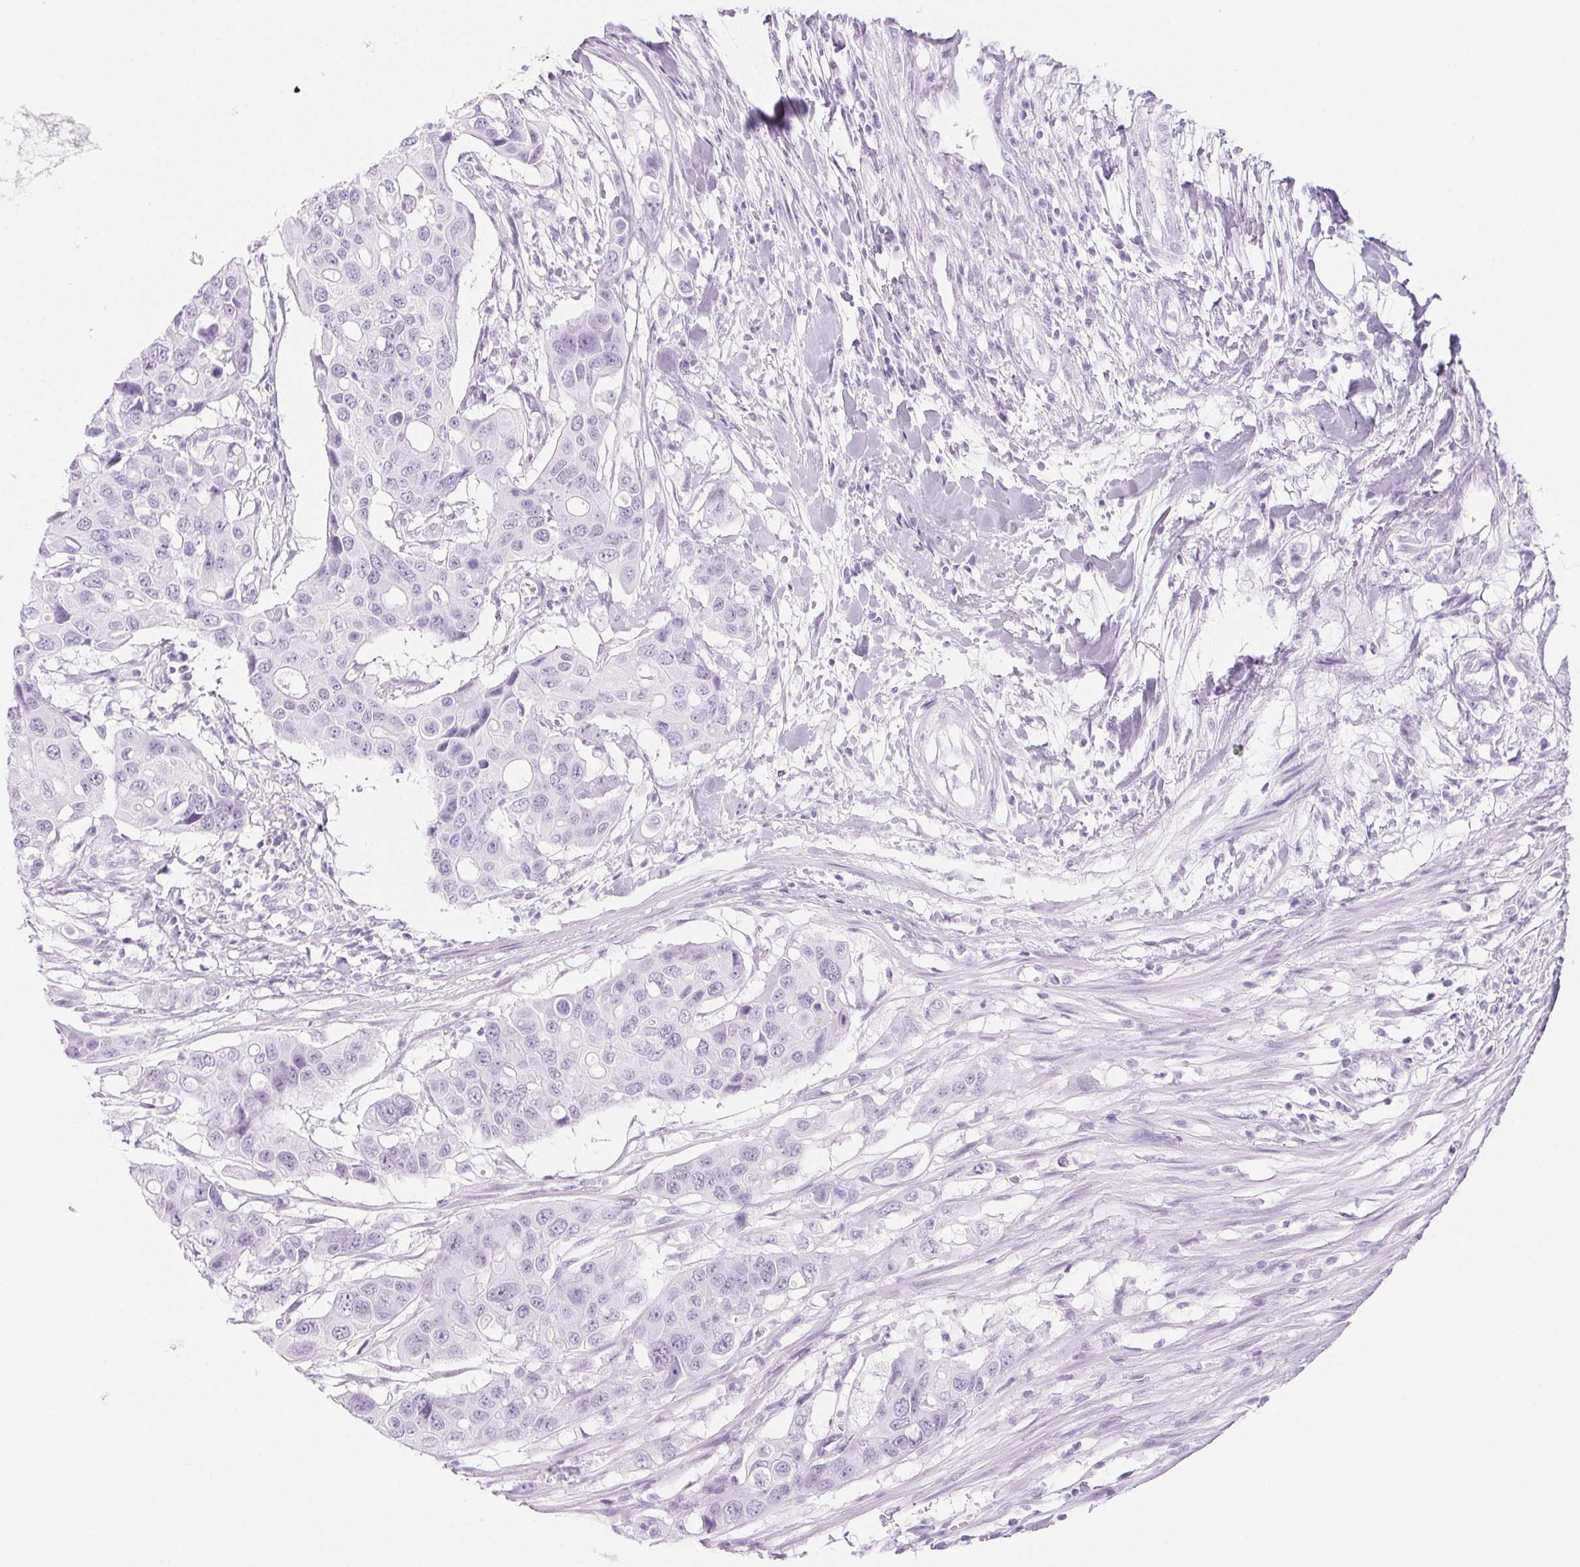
{"staining": {"intensity": "negative", "quantity": "none", "location": "none"}, "tissue": "colorectal cancer", "cell_type": "Tumor cells", "image_type": "cancer", "snomed": [{"axis": "morphology", "description": "Adenocarcinoma, NOS"}, {"axis": "topography", "description": "Colon"}], "caption": "This is an immunohistochemistry micrograph of human colorectal cancer. There is no expression in tumor cells.", "gene": "PI3", "patient": {"sex": "male", "age": 77}}